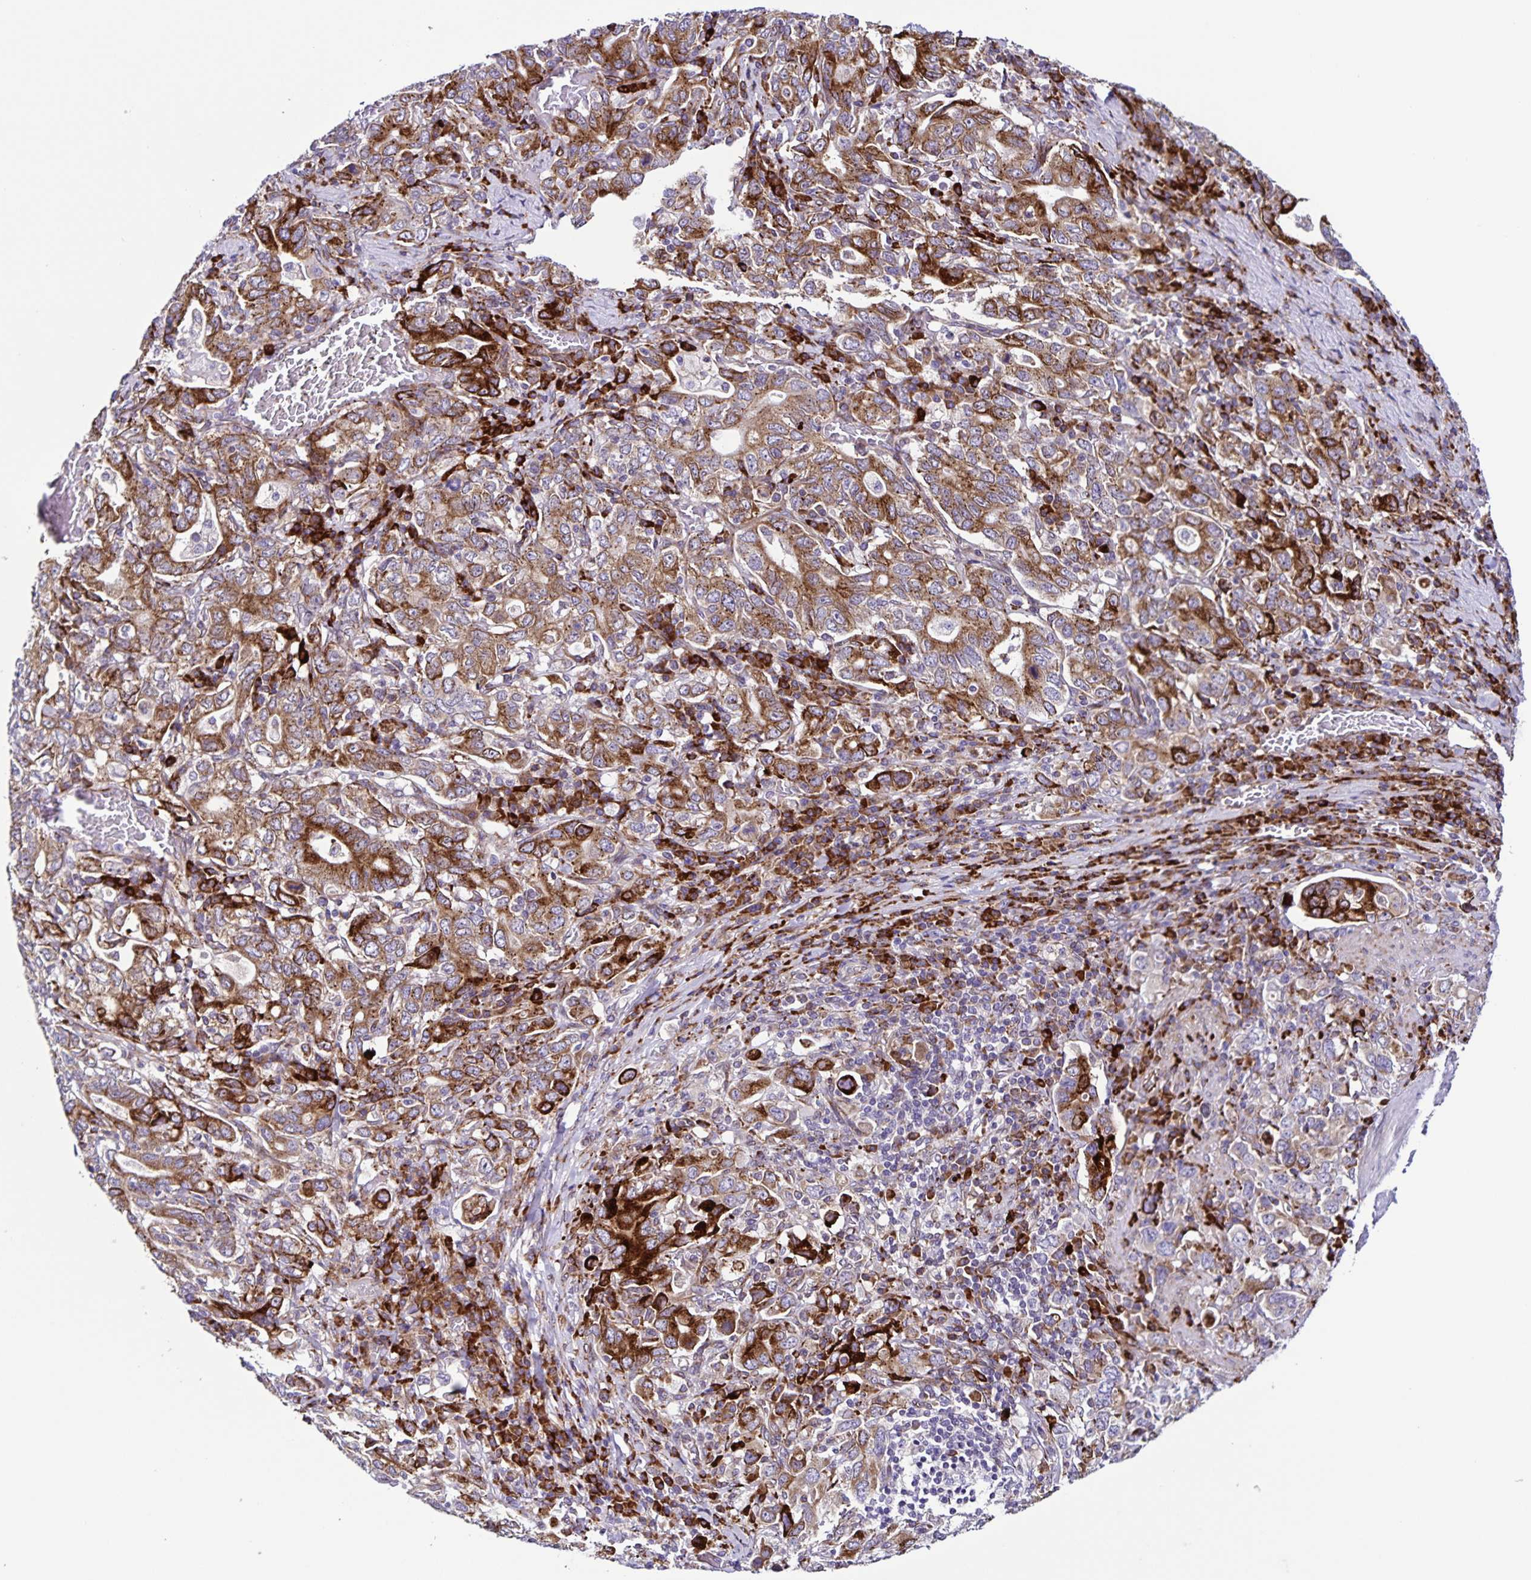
{"staining": {"intensity": "moderate", "quantity": ">75%", "location": "cytoplasmic/membranous"}, "tissue": "stomach cancer", "cell_type": "Tumor cells", "image_type": "cancer", "snomed": [{"axis": "morphology", "description": "Adenocarcinoma, NOS"}, {"axis": "topography", "description": "Stomach, upper"}, {"axis": "topography", "description": "Stomach"}], "caption": "Stomach cancer stained with DAB immunohistochemistry (IHC) demonstrates medium levels of moderate cytoplasmic/membranous staining in approximately >75% of tumor cells. Using DAB (brown) and hematoxylin (blue) stains, captured at high magnification using brightfield microscopy.", "gene": "OSBPL5", "patient": {"sex": "male", "age": 62}}